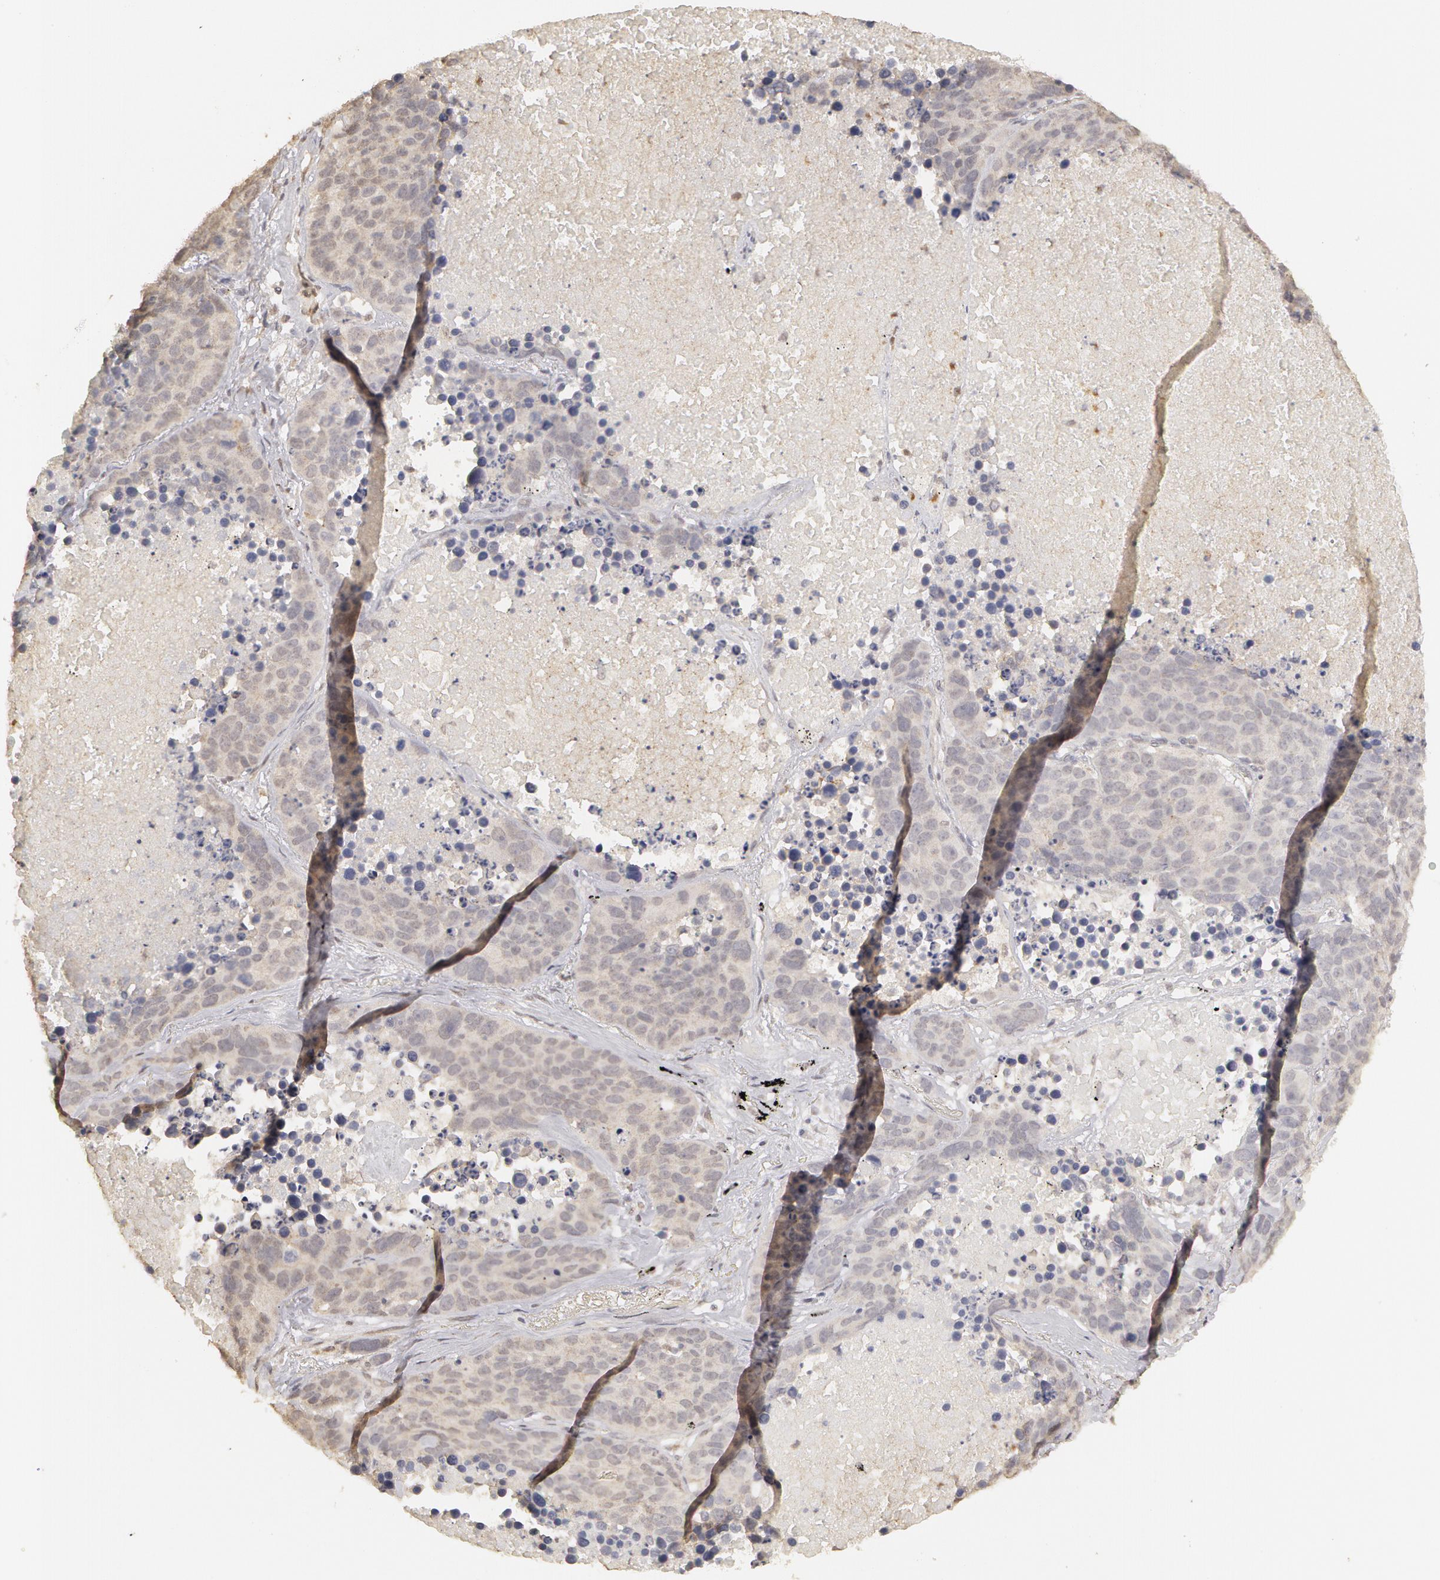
{"staining": {"intensity": "weak", "quantity": "25%-75%", "location": "cytoplasmic/membranous"}, "tissue": "lung cancer", "cell_type": "Tumor cells", "image_type": "cancer", "snomed": [{"axis": "morphology", "description": "Carcinoid, malignant, NOS"}, {"axis": "topography", "description": "Lung"}], "caption": "Lung cancer tissue demonstrates weak cytoplasmic/membranous positivity in approximately 25%-75% of tumor cells The staining is performed using DAB brown chromogen to label protein expression. The nuclei are counter-stained blue using hematoxylin.", "gene": "ADAM10", "patient": {"sex": "male", "age": 60}}